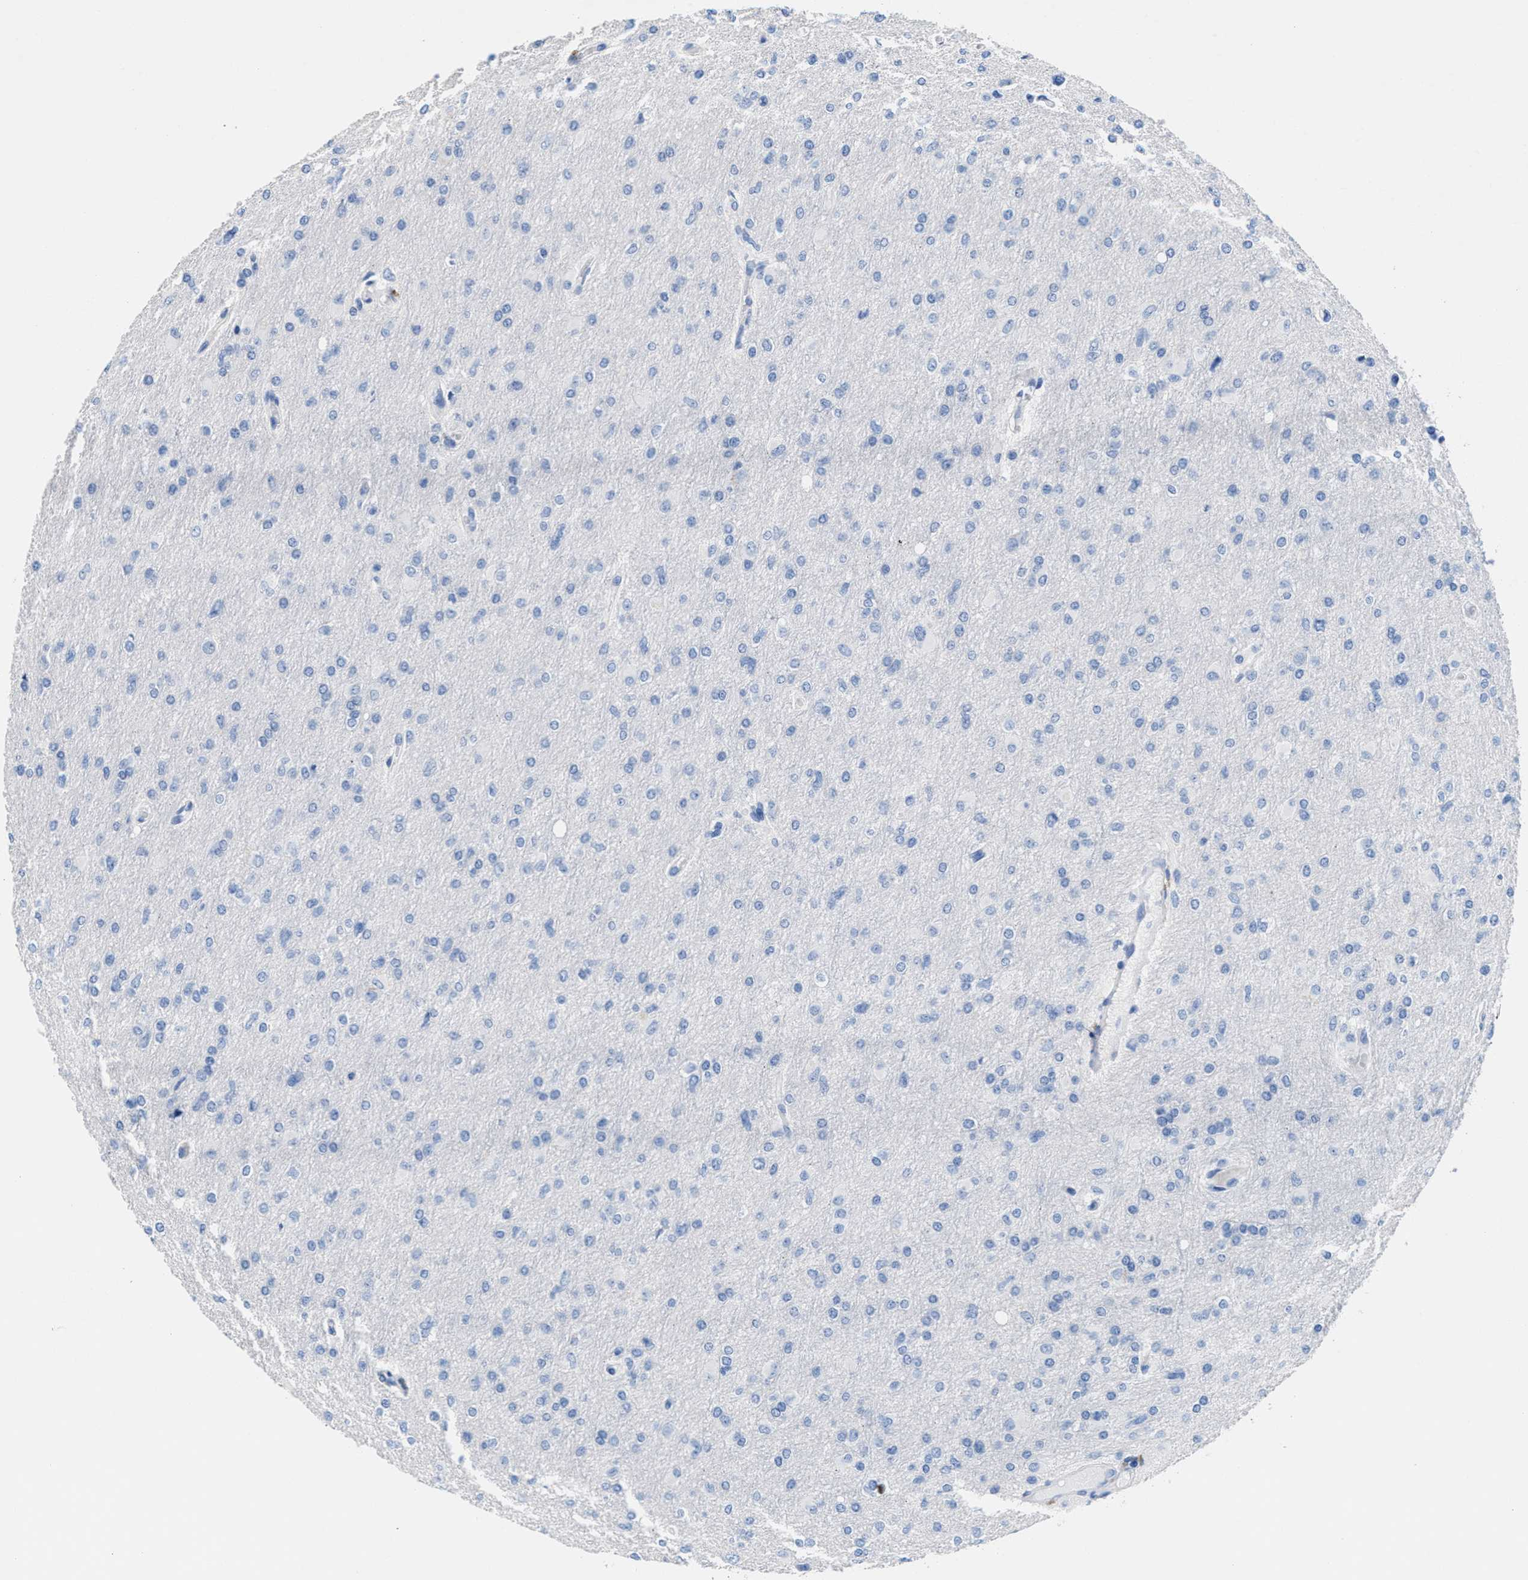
{"staining": {"intensity": "negative", "quantity": "none", "location": "none"}, "tissue": "glioma", "cell_type": "Tumor cells", "image_type": "cancer", "snomed": [{"axis": "morphology", "description": "Glioma, malignant, High grade"}, {"axis": "topography", "description": "Cerebral cortex"}], "caption": "A micrograph of high-grade glioma (malignant) stained for a protein shows no brown staining in tumor cells. The staining is performed using DAB (3,3'-diaminobenzidine) brown chromogen with nuclei counter-stained in using hematoxylin.", "gene": "SLFN13", "patient": {"sex": "female", "age": 36}}